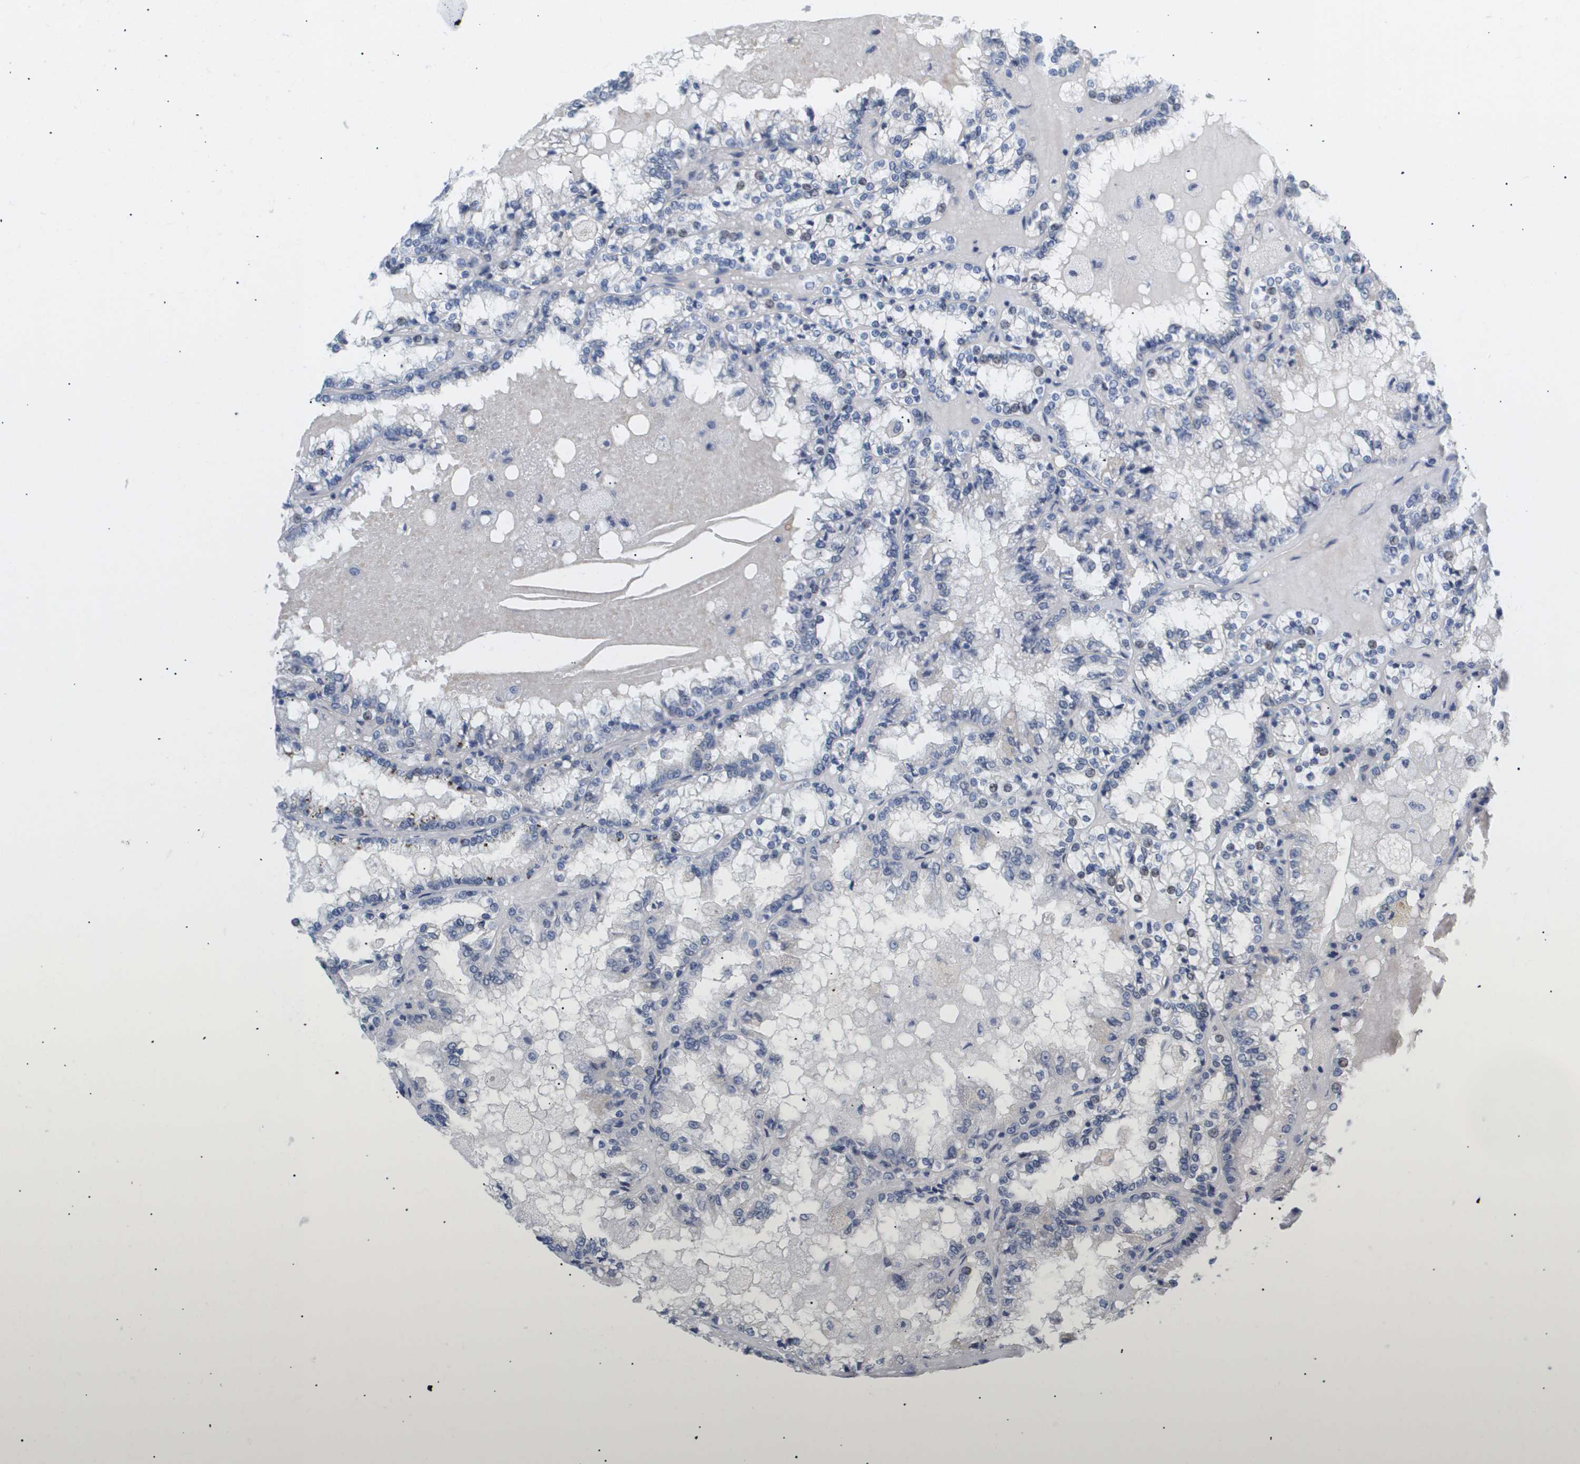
{"staining": {"intensity": "negative", "quantity": "none", "location": "none"}, "tissue": "renal cancer", "cell_type": "Tumor cells", "image_type": "cancer", "snomed": [{"axis": "morphology", "description": "Adenocarcinoma, NOS"}, {"axis": "topography", "description": "Kidney"}], "caption": "Immunohistochemical staining of human renal adenocarcinoma displays no significant staining in tumor cells.", "gene": "PPARD", "patient": {"sex": "female", "age": 56}}